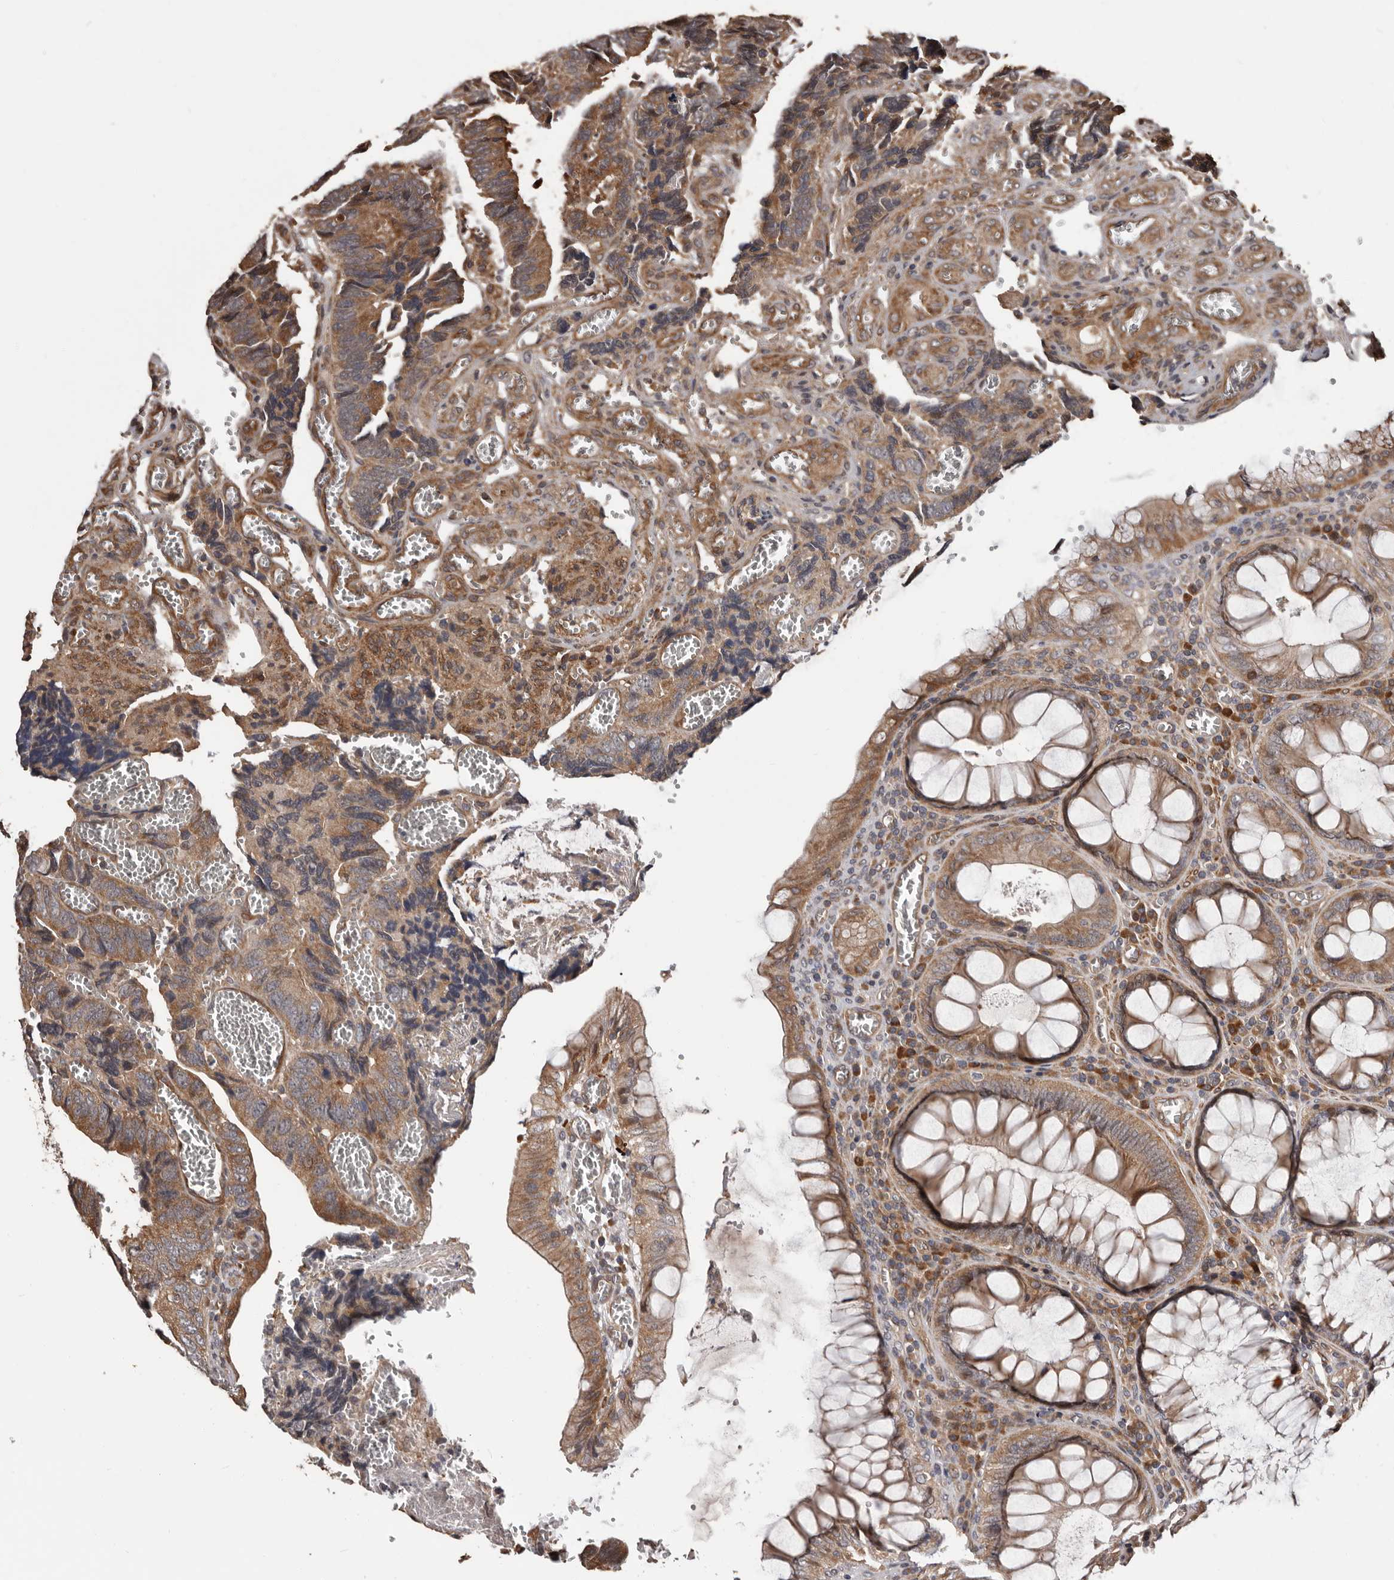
{"staining": {"intensity": "moderate", "quantity": ">75%", "location": "cytoplasmic/membranous"}, "tissue": "colorectal cancer", "cell_type": "Tumor cells", "image_type": "cancer", "snomed": [{"axis": "morphology", "description": "Adenocarcinoma, NOS"}, {"axis": "topography", "description": "Colon"}], "caption": "A micrograph showing moderate cytoplasmic/membranous positivity in about >75% of tumor cells in colorectal cancer (adenocarcinoma), as visualized by brown immunohistochemical staining.", "gene": "ADAMTS2", "patient": {"sex": "male", "age": 72}}